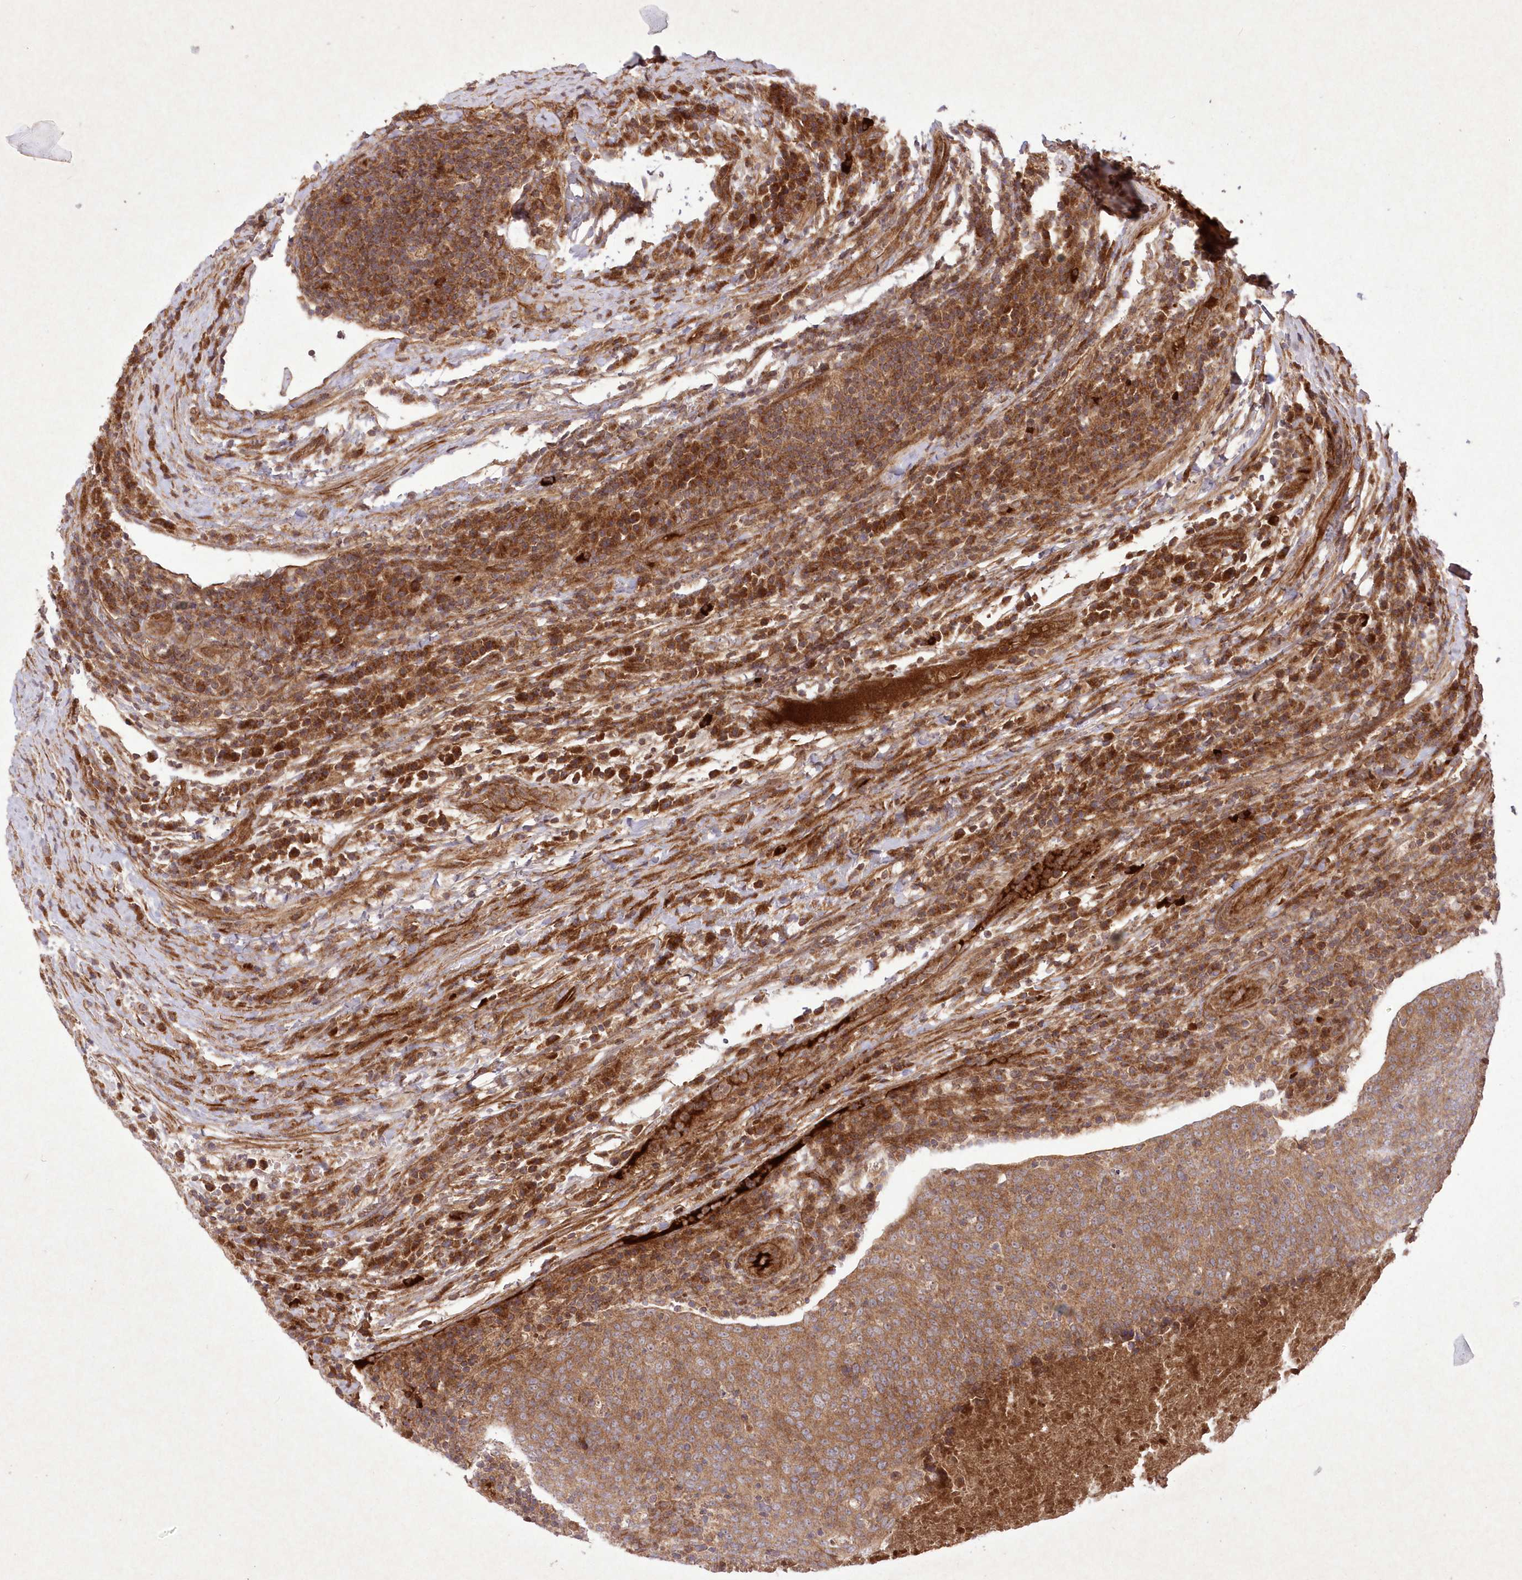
{"staining": {"intensity": "moderate", "quantity": ">75%", "location": "cytoplasmic/membranous"}, "tissue": "head and neck cancer", "cell_type": "Tumor cells", "image_type": "cancer", "snomed": [{"axis": "morphology", "description": "Squamous cell carcinoma, NOS"}, {"axis": "morphology", "description": "Squamous cell carcinoma, metastatic, NOS"}, {"axis": "topography", "description": "Lymph node"}, {"axis": "topography", "description": "Head-Neck"}], "caption": "An image of head and neck squamous cell carcinoma stained for a protein reveals moderate cytoplasmic/membranous brown staining in tumor cells.", "gene": "APOM", "patient": {"sex": "male", "age": 62}}